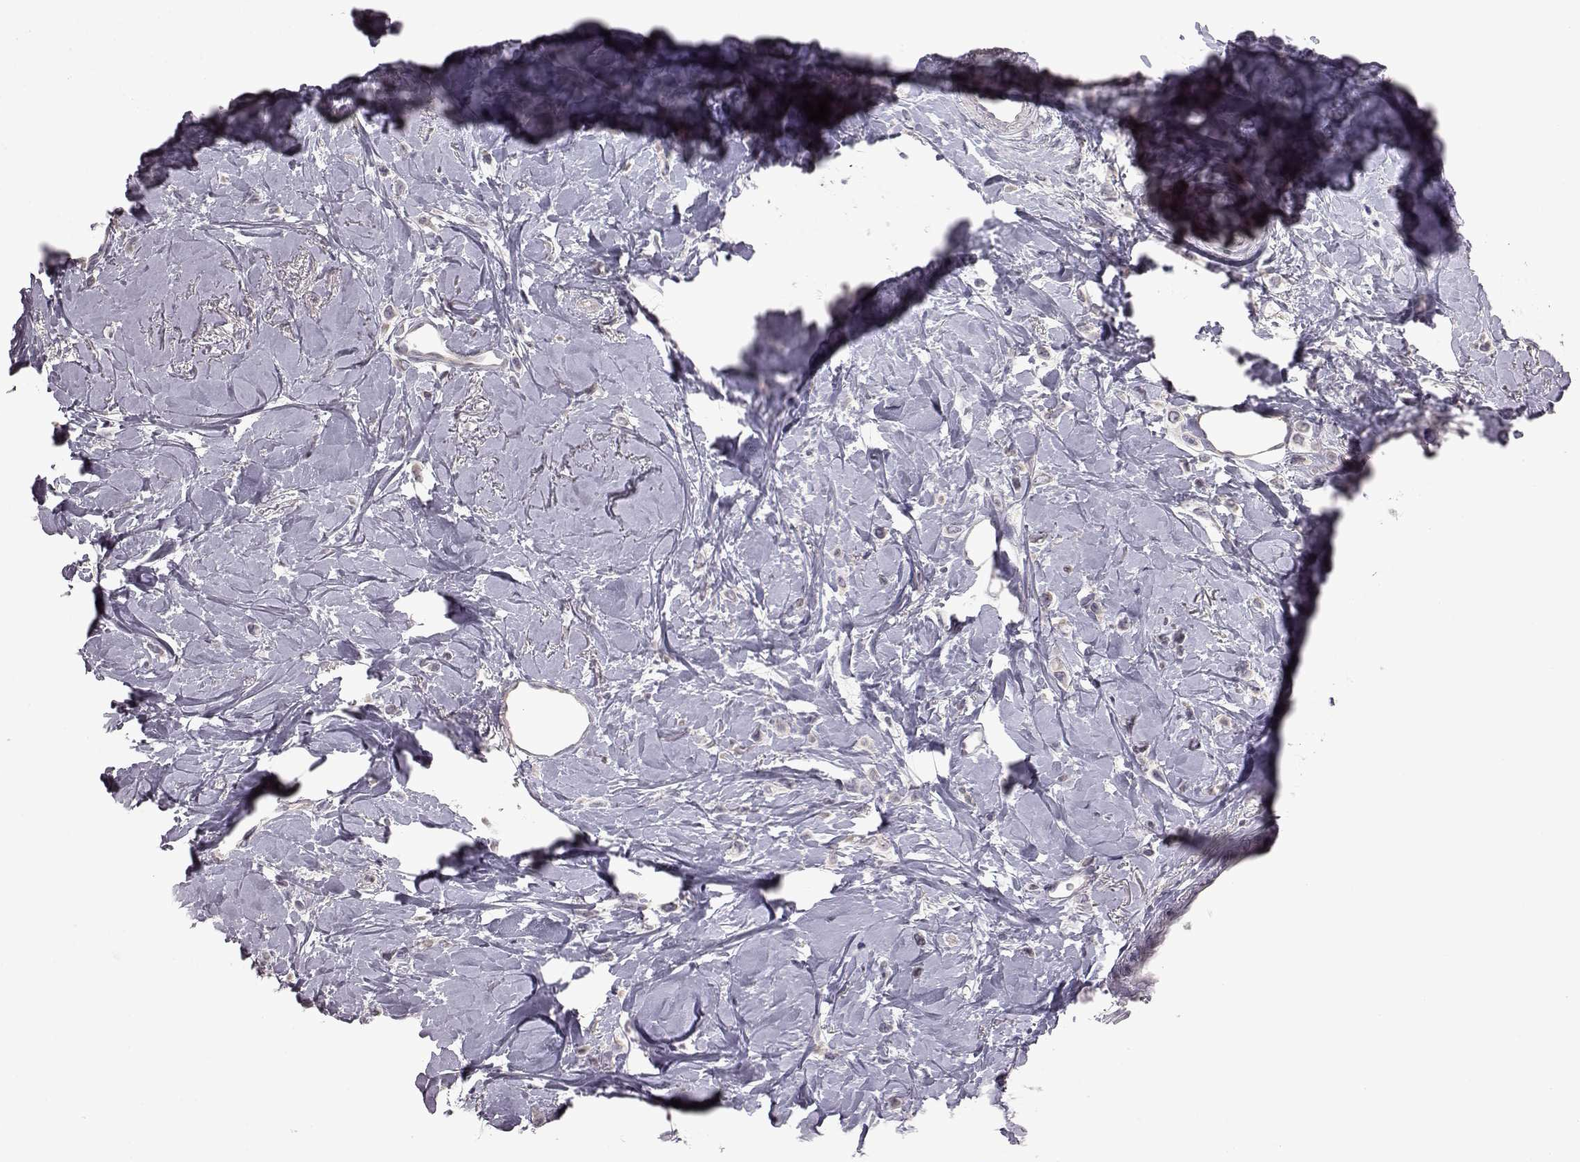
{"staining": {"intensity": "negative", "quantity": "none", "location": "none"}, "tissue": "breast cancer", "cell_type": "Tumor cells", "image_type": "cancer", "snomed": [{"axis": "morphology", "description": "Lobular carcinoma"}, {"axis": "topography", "description": "Breast"}], "caption": "Photomicrograph shows no protein positivity in tumor cells of lobular carcinoma (breast) tissue. The staining is performed using DAB (3,3'-diaminobenzidine) brown chromogen with nuclei counter-stained in using hematoxylin.", "gene": "GAL", "patient": {"sex": "female", "age": 66}}